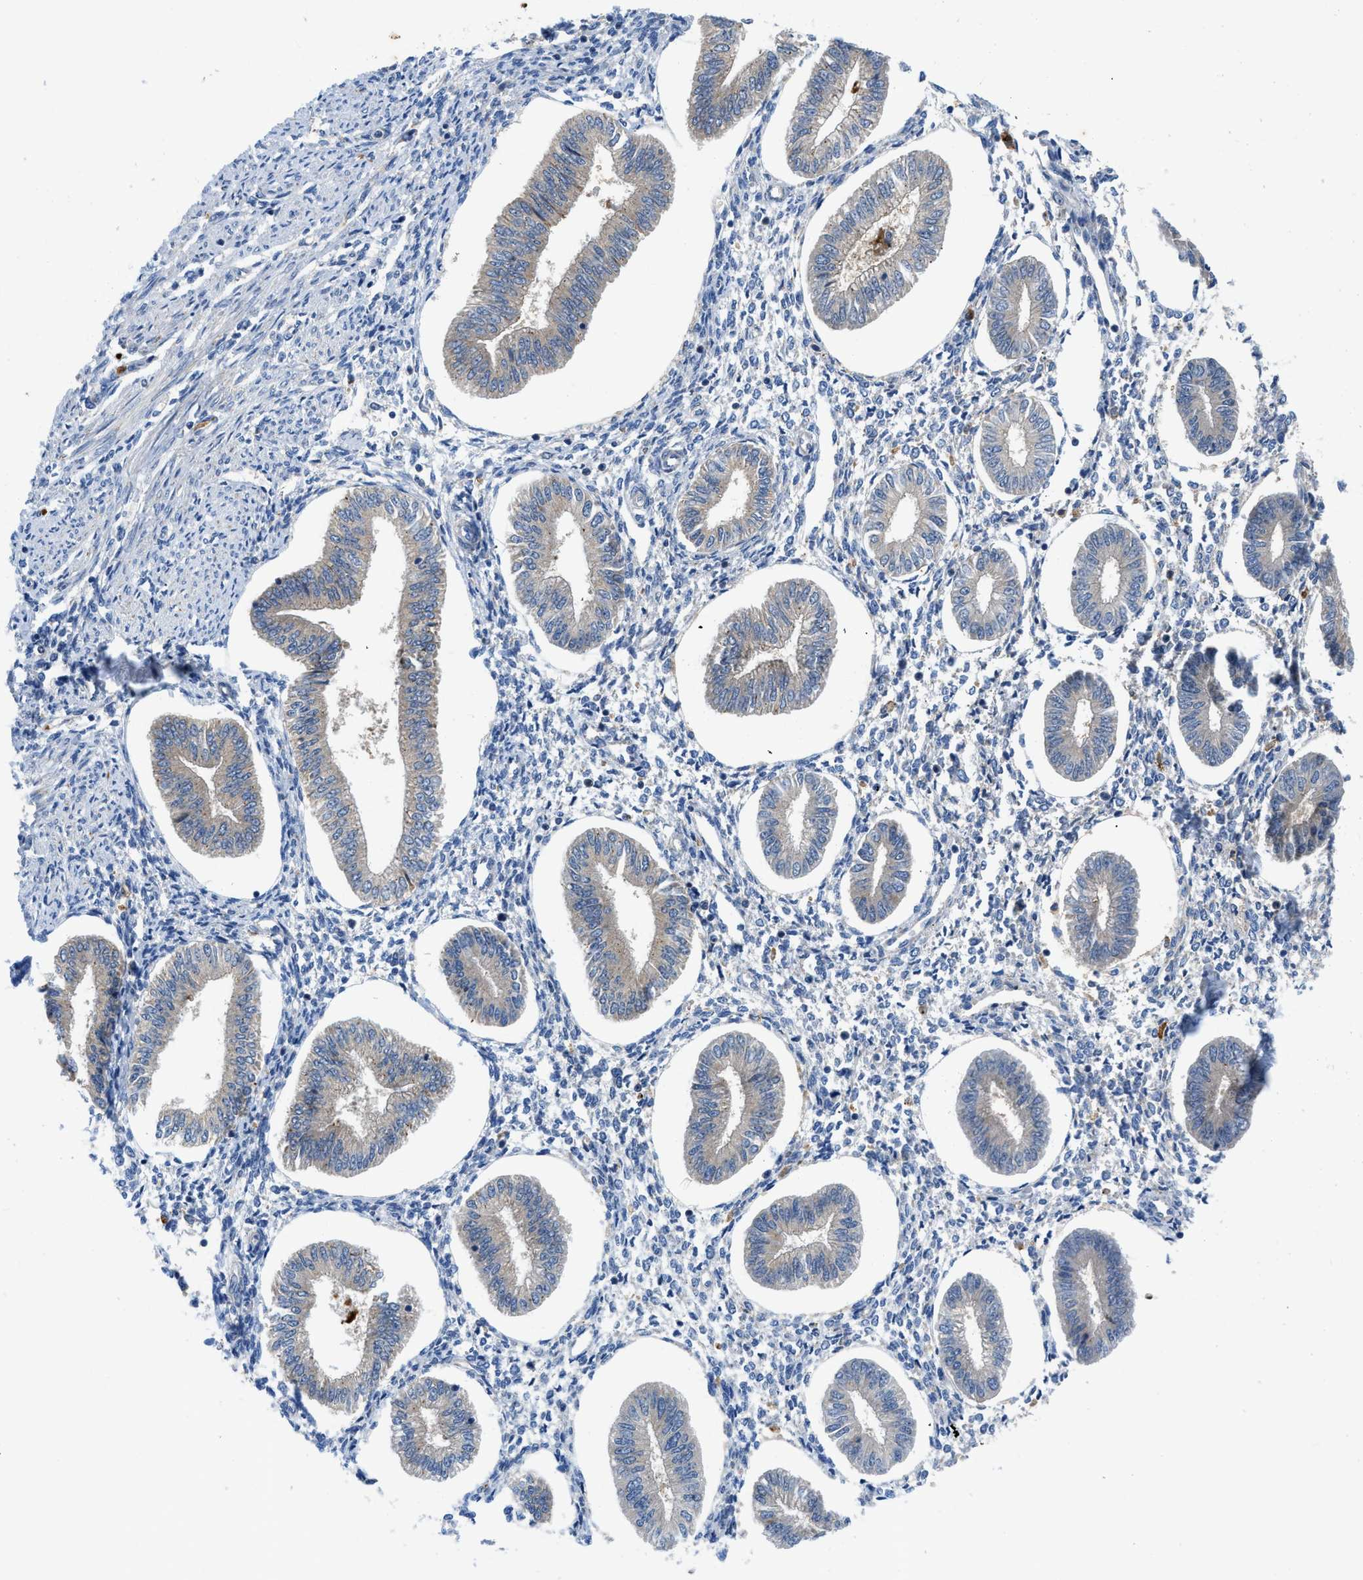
{"staining": {"intensity": "moderate", "quantity": "<25%", "location": "cytoplasmic/membranous"}, "tissue": "endometrium", "cell_type": "Cells in endometrial stroma", "image_type": "normal", "snomed": [{"axis": "morphology", "description": "Normal tissue, NOS"}, {"axis": "topography", "description": "Endometrium"}], "caption": "IHC staining of unremarkable endometrium, which shows low levels of moderate cytoplasmic/membranous expression in about <25% of cells in endometrial stroma indicating moderate cytoplasmic/membranous protein positivity. The staining was performed using DAB (3,3'-diaminobenzidine) (brown) for protein detection and nuclei were counterstained in hematoxylin (blue).", "gene": "ZNF831", "patient": {"sex": "female", "age": 50}}